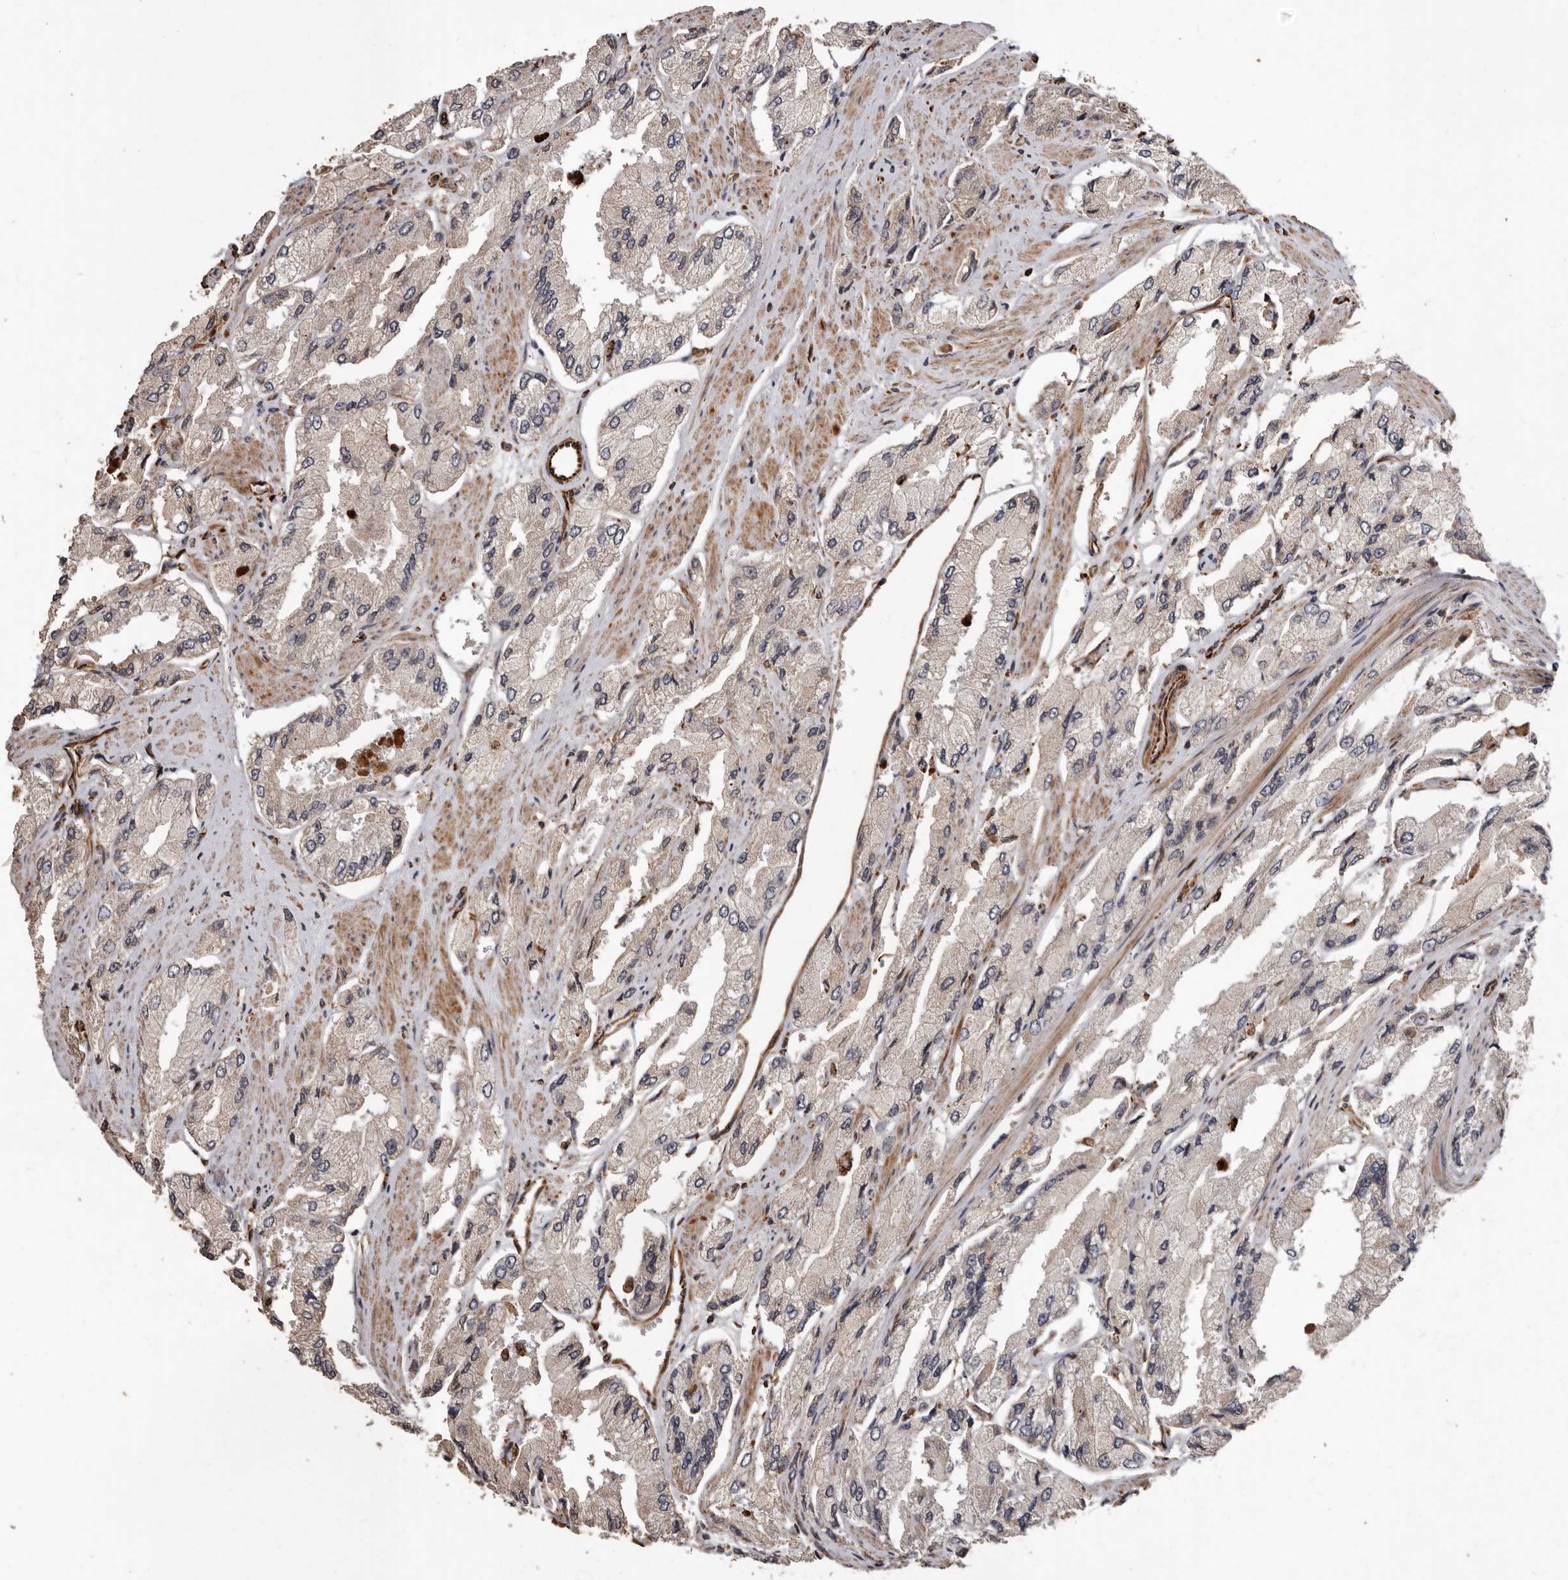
{"staining": {"intensity": "negative", "quantity": "none", "location": "none"}, "tissue": "prostate cancer", "cell_type": "Tumor cells", "image_type": "cancer", "snomed": [{"axis": "morphology", "description": "Adenocarcinoma, High grade"}, {"axis": "topography", "description": "Prostate"}], "caption": "Protein analysis of prostate cancer (high-grade adenocarcinoma) demonstrates no significant expression in tumor cells. The staining is performed using DAB brown chromogen with nuclei counter-stained in using hematoxylin.", "gene": "BRAT1", "patient": {"sex": "male", "age": 58}}